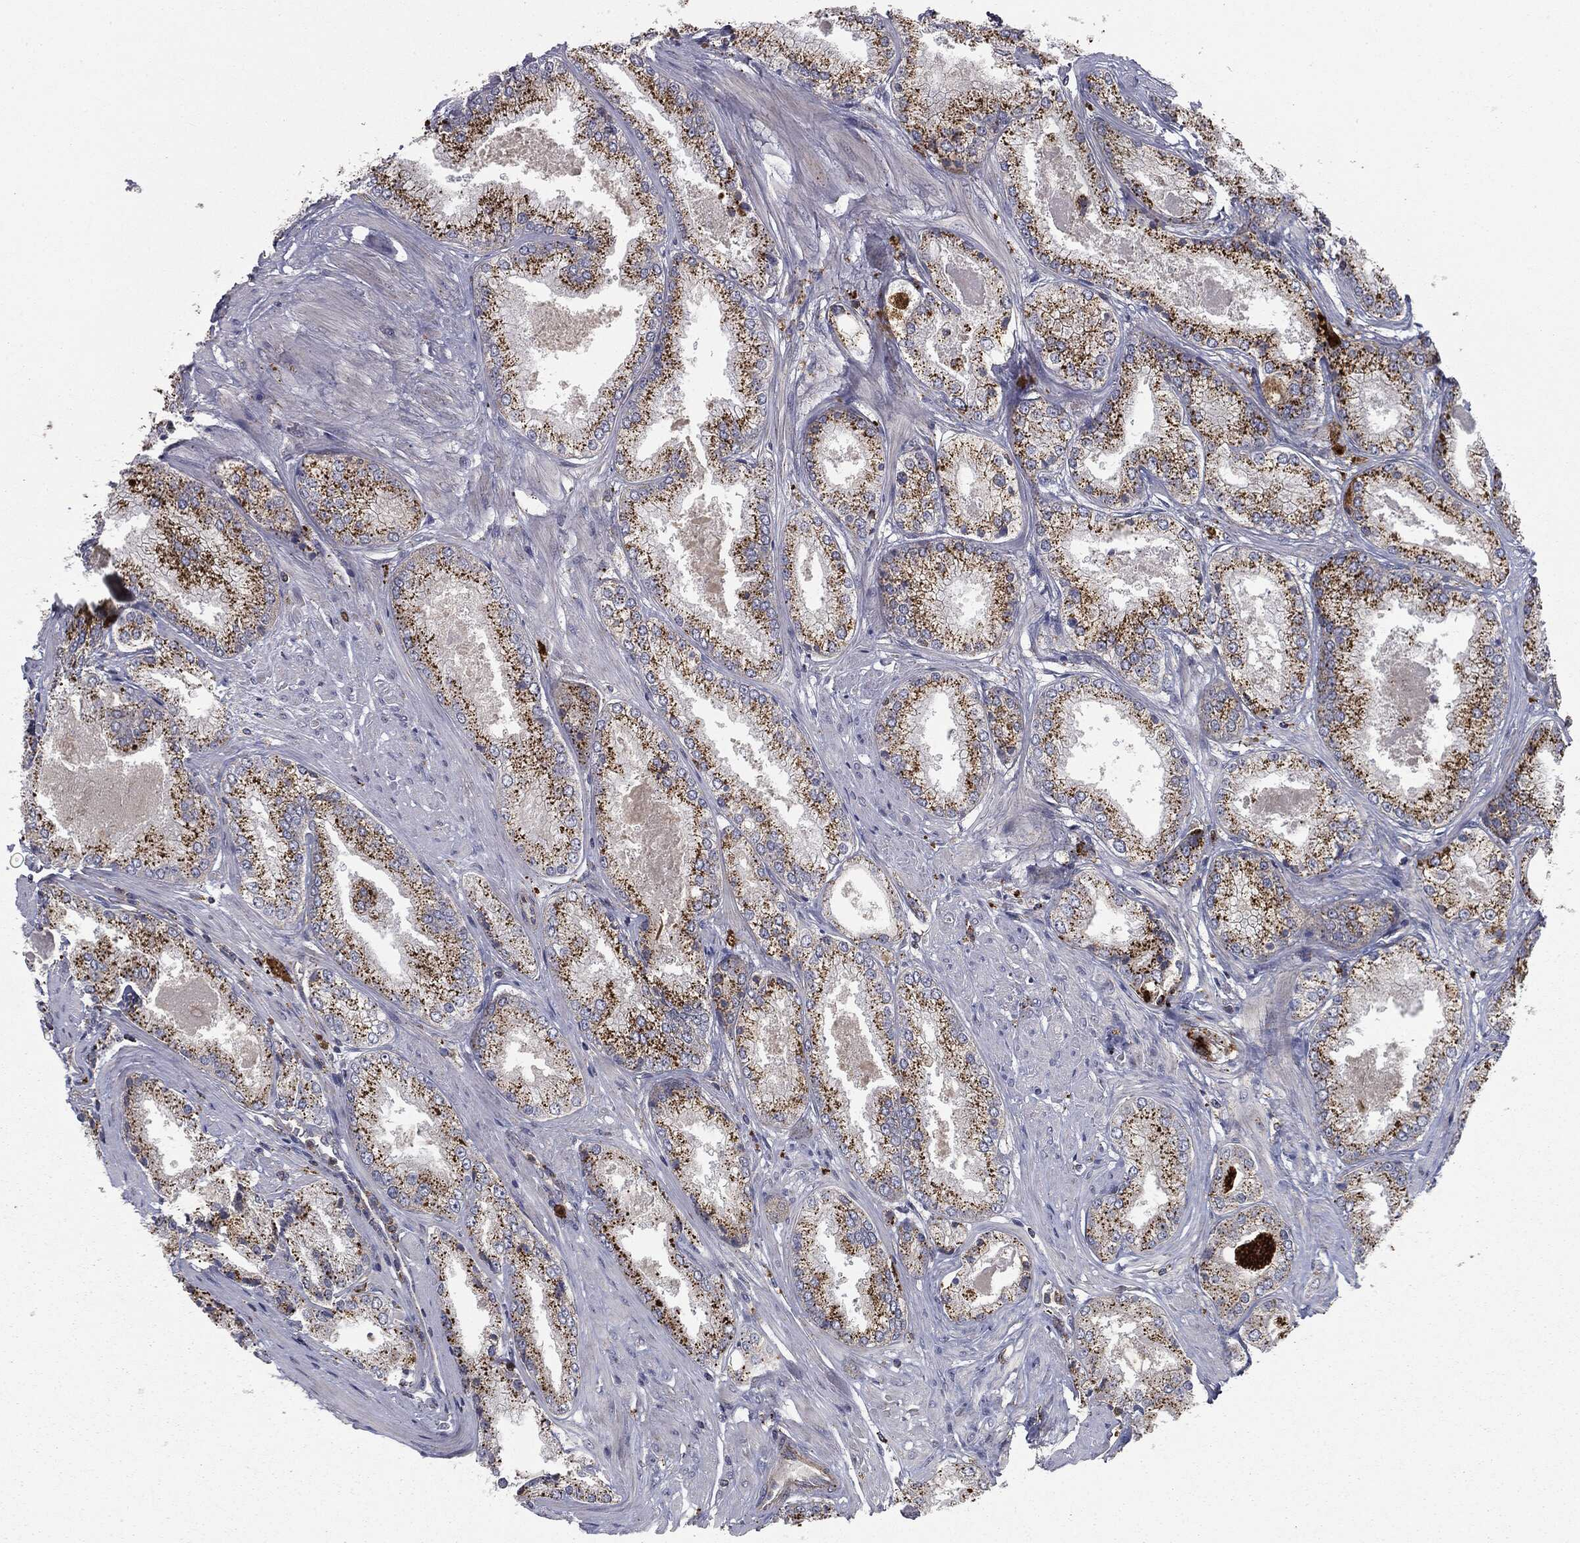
{"staining": {"intensity": "strong", "quantity": ">75%", "location": "cytoplasmic/membranous"}, "tissue": "prostate cancer", "cell_type": "Tumor cells", "image_type": "cancer", "snomed": [{"axis": "morphology", "description": "Adenocarcinoma, Low grade"}, {"axis": "topography", "description": "Prostate"}], "caption": "Brown immunohistochemical staining in human prostate low-grade adenocarcinoma shows strong cytoplasmic/membranous positivity in about >75% of tumor cells.", "gene": "CTSA", "patient": {"sex": "male", "age": 68}}